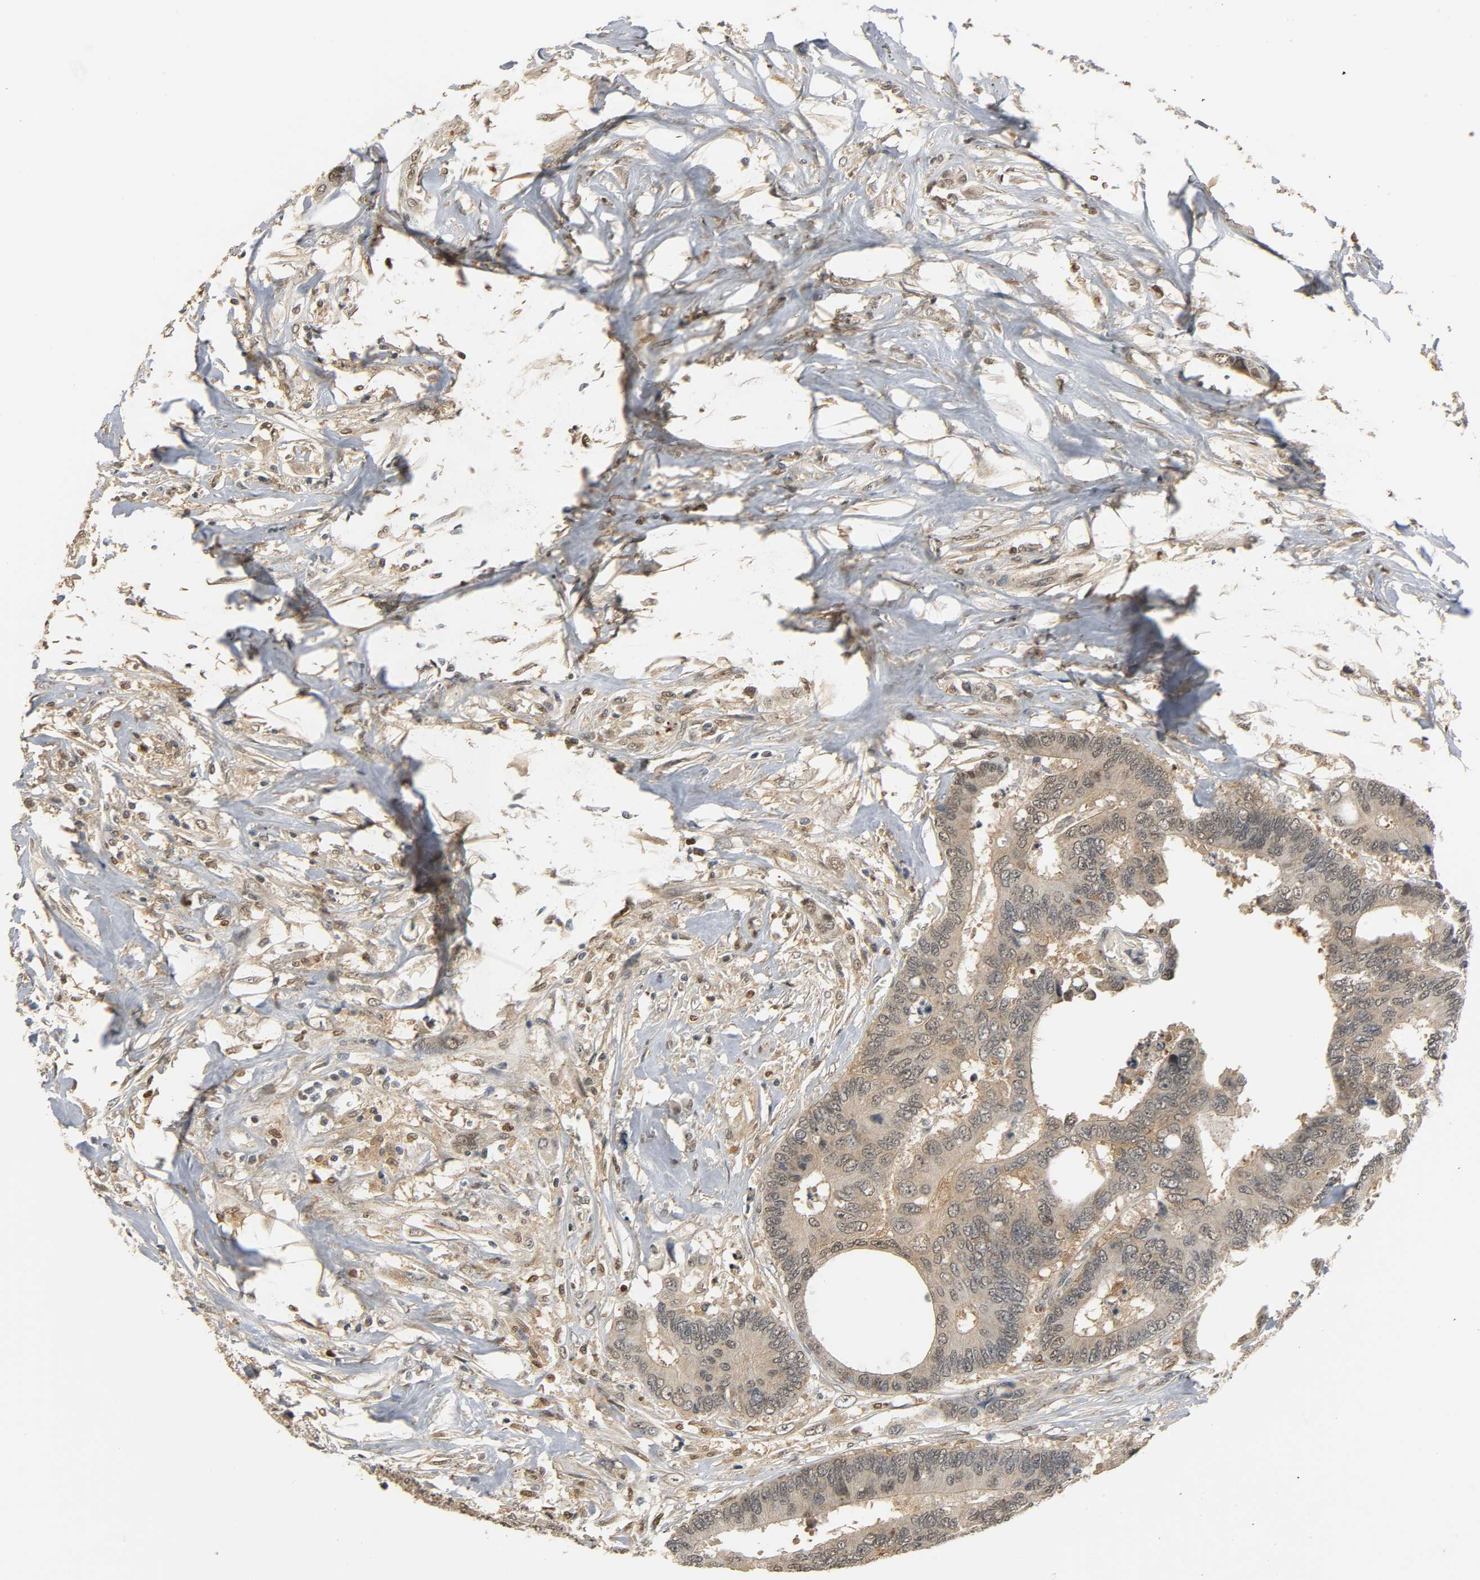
{"staining": {"intensity": "weak", "quantity": ">75%", "location": "cytoplasmic/membranous"}, "tissue": "colorectal cancer", "cell_type": "Tumor cells", "image_type": "cancer", "snomed": [{"axis": "morphology", "description": "Adenocarcinoma, NOS"}, {"axis": "topography", "description": "Rectum"}], "caption": "High-magnification brightfield microscopy of adenocarcinoma (colorectal) stained with DAB (brown) and counterstained with hematoxylin (blue). tumor cells exhibit weak cytoplasmic/membranous staining is identified in approximately>75% of cells.", "gene": "ZFPM2", "patient": {"sex": "male", "age": 55}}